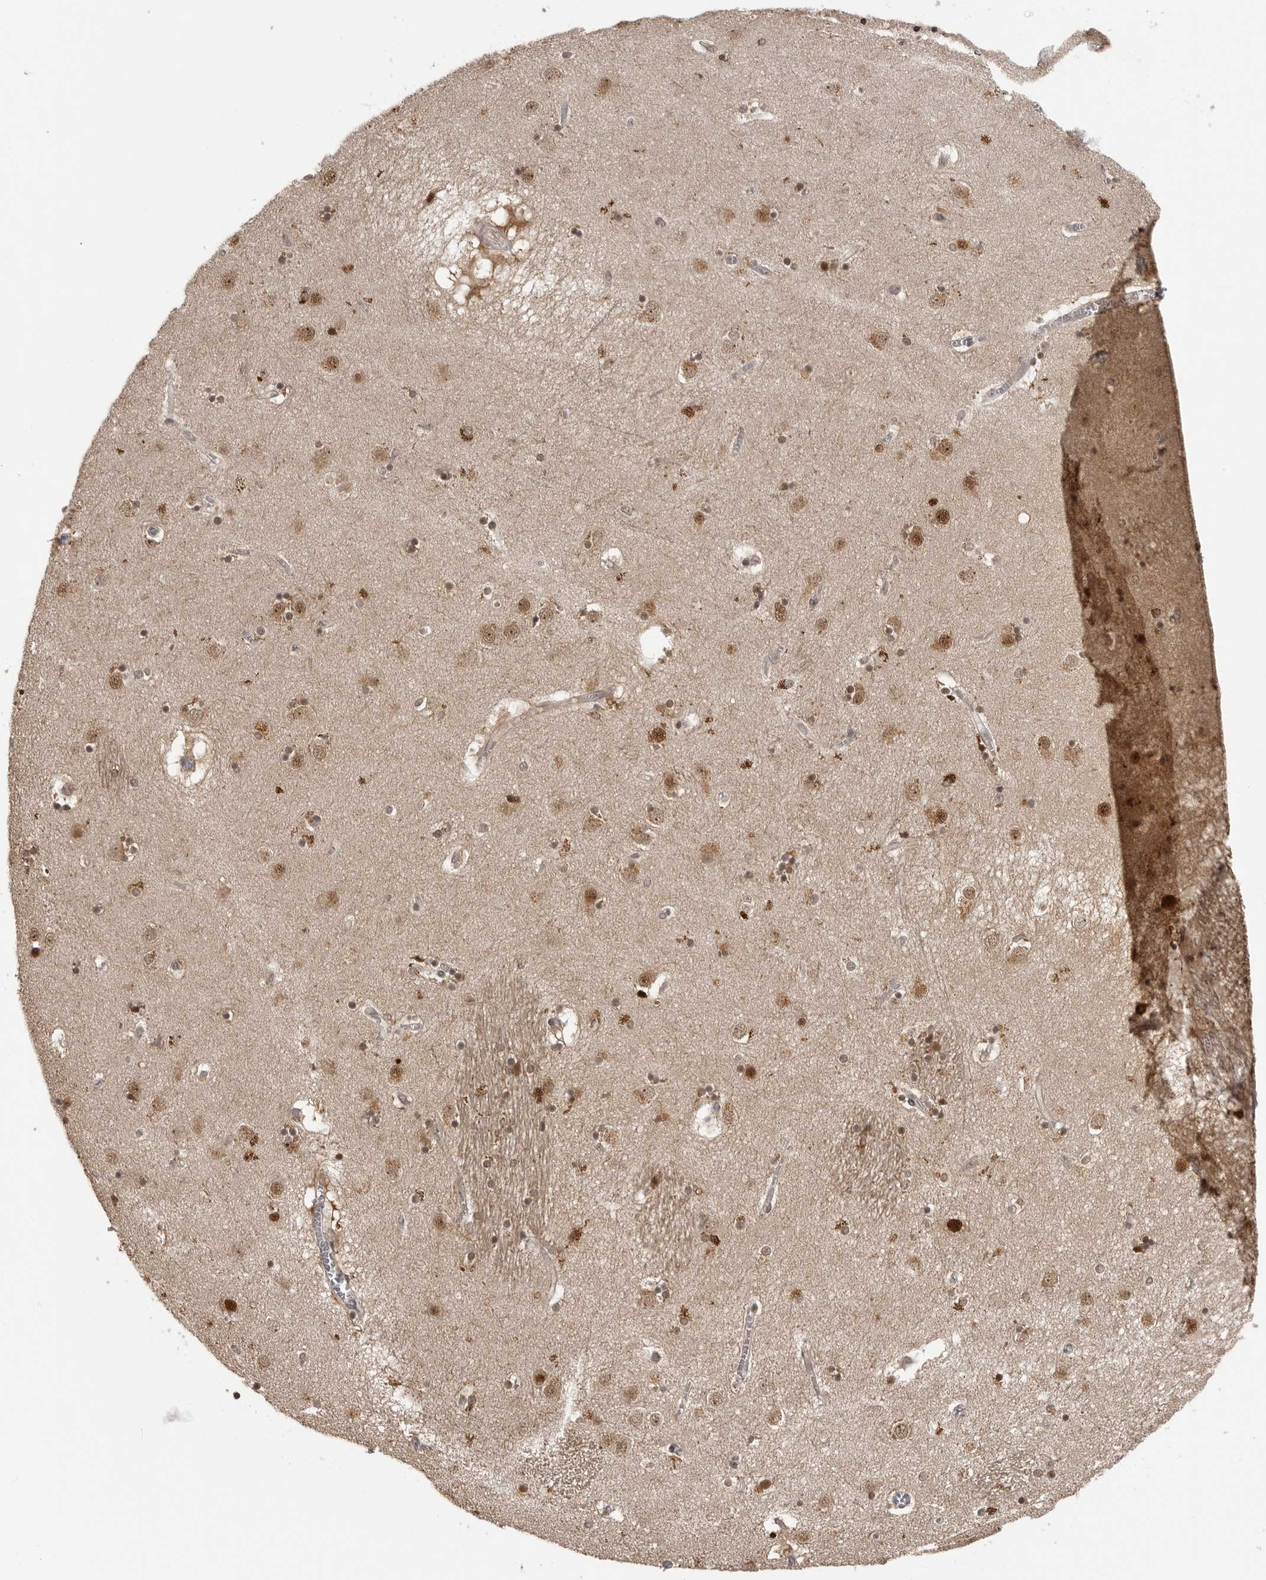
{"staining": {"intensity": "moderate", "quantity": ">75%", "location": "cytoplasmic/membranous,nuclear"}, "tissue": "caudate", "cell_type": "Glial cells", "image_type": "normal", "snomed": [{"axis": "morphology", "description": "Normal tissue, NOS"}, {"axis": "topography", "description": "Lateral ventricle wall"}], "caption": "A brown stain shows moderate cytoplasmic/membranous,nuclear expression of a protein in glial cells of benign human caudate. (DAB (3,3'-diaminobenzidine) IHC with brightfield microscopy, high magnification).", "gene": "PEG3", "patient": {"sex": "male", "age": 70}}